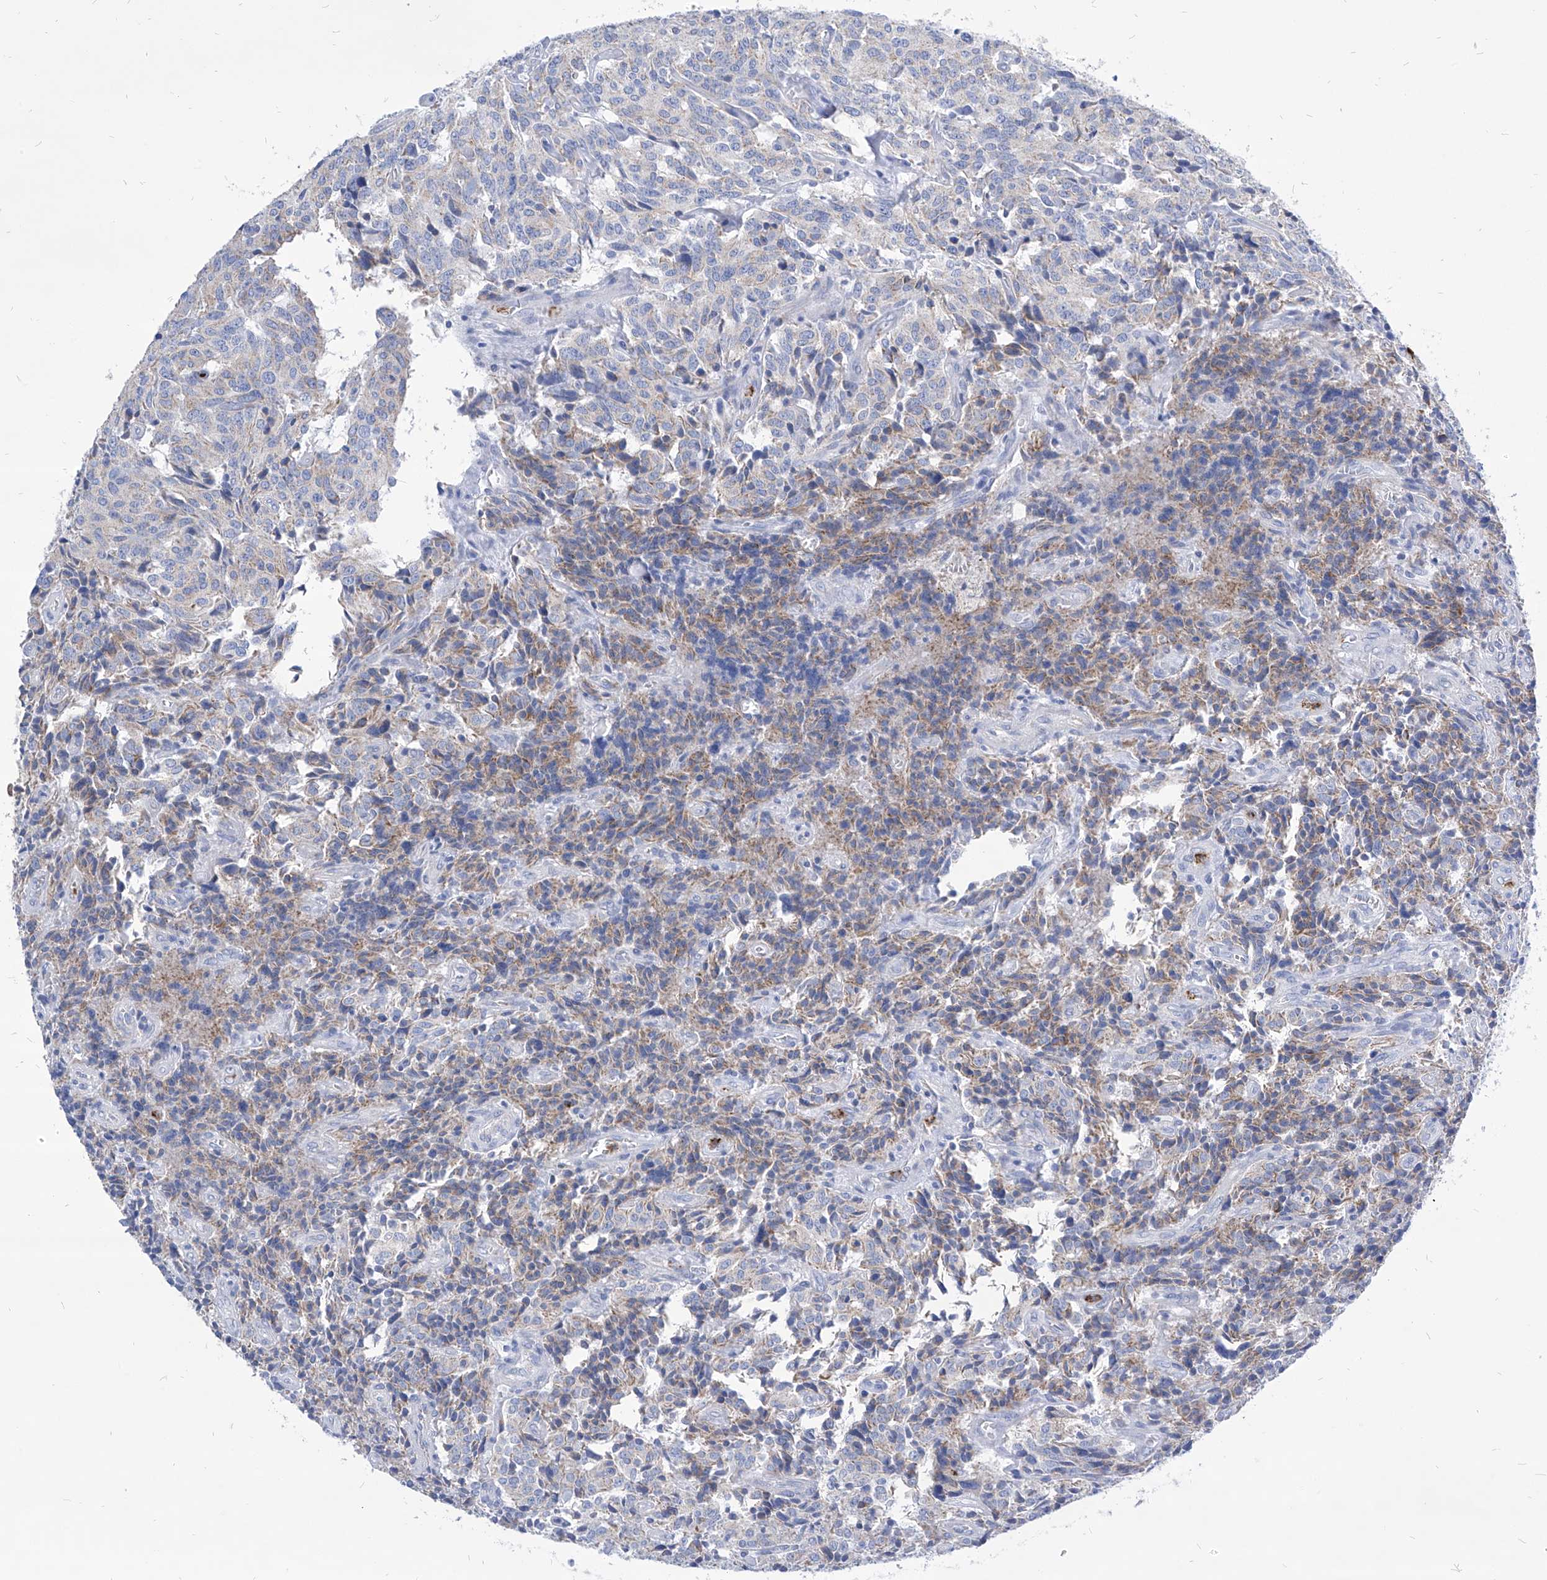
{"staining": {"intensity": "negative", "quantity": "none", "location": "none"}, "tissue": "carcinoid", "cell_type": "Tumor cells", "image_type": "cancer", "snomed": [{"axis": "morphology", "description": "Carcinoid, malignant, NOS"}, {"axis": "topography", "description": "Lung"}], "caption": "Tumor cells are negative for protein expression in human carcinoid (malignant).", "gene": "COQ3", "patient": {"sex": "female", "age": 46}}